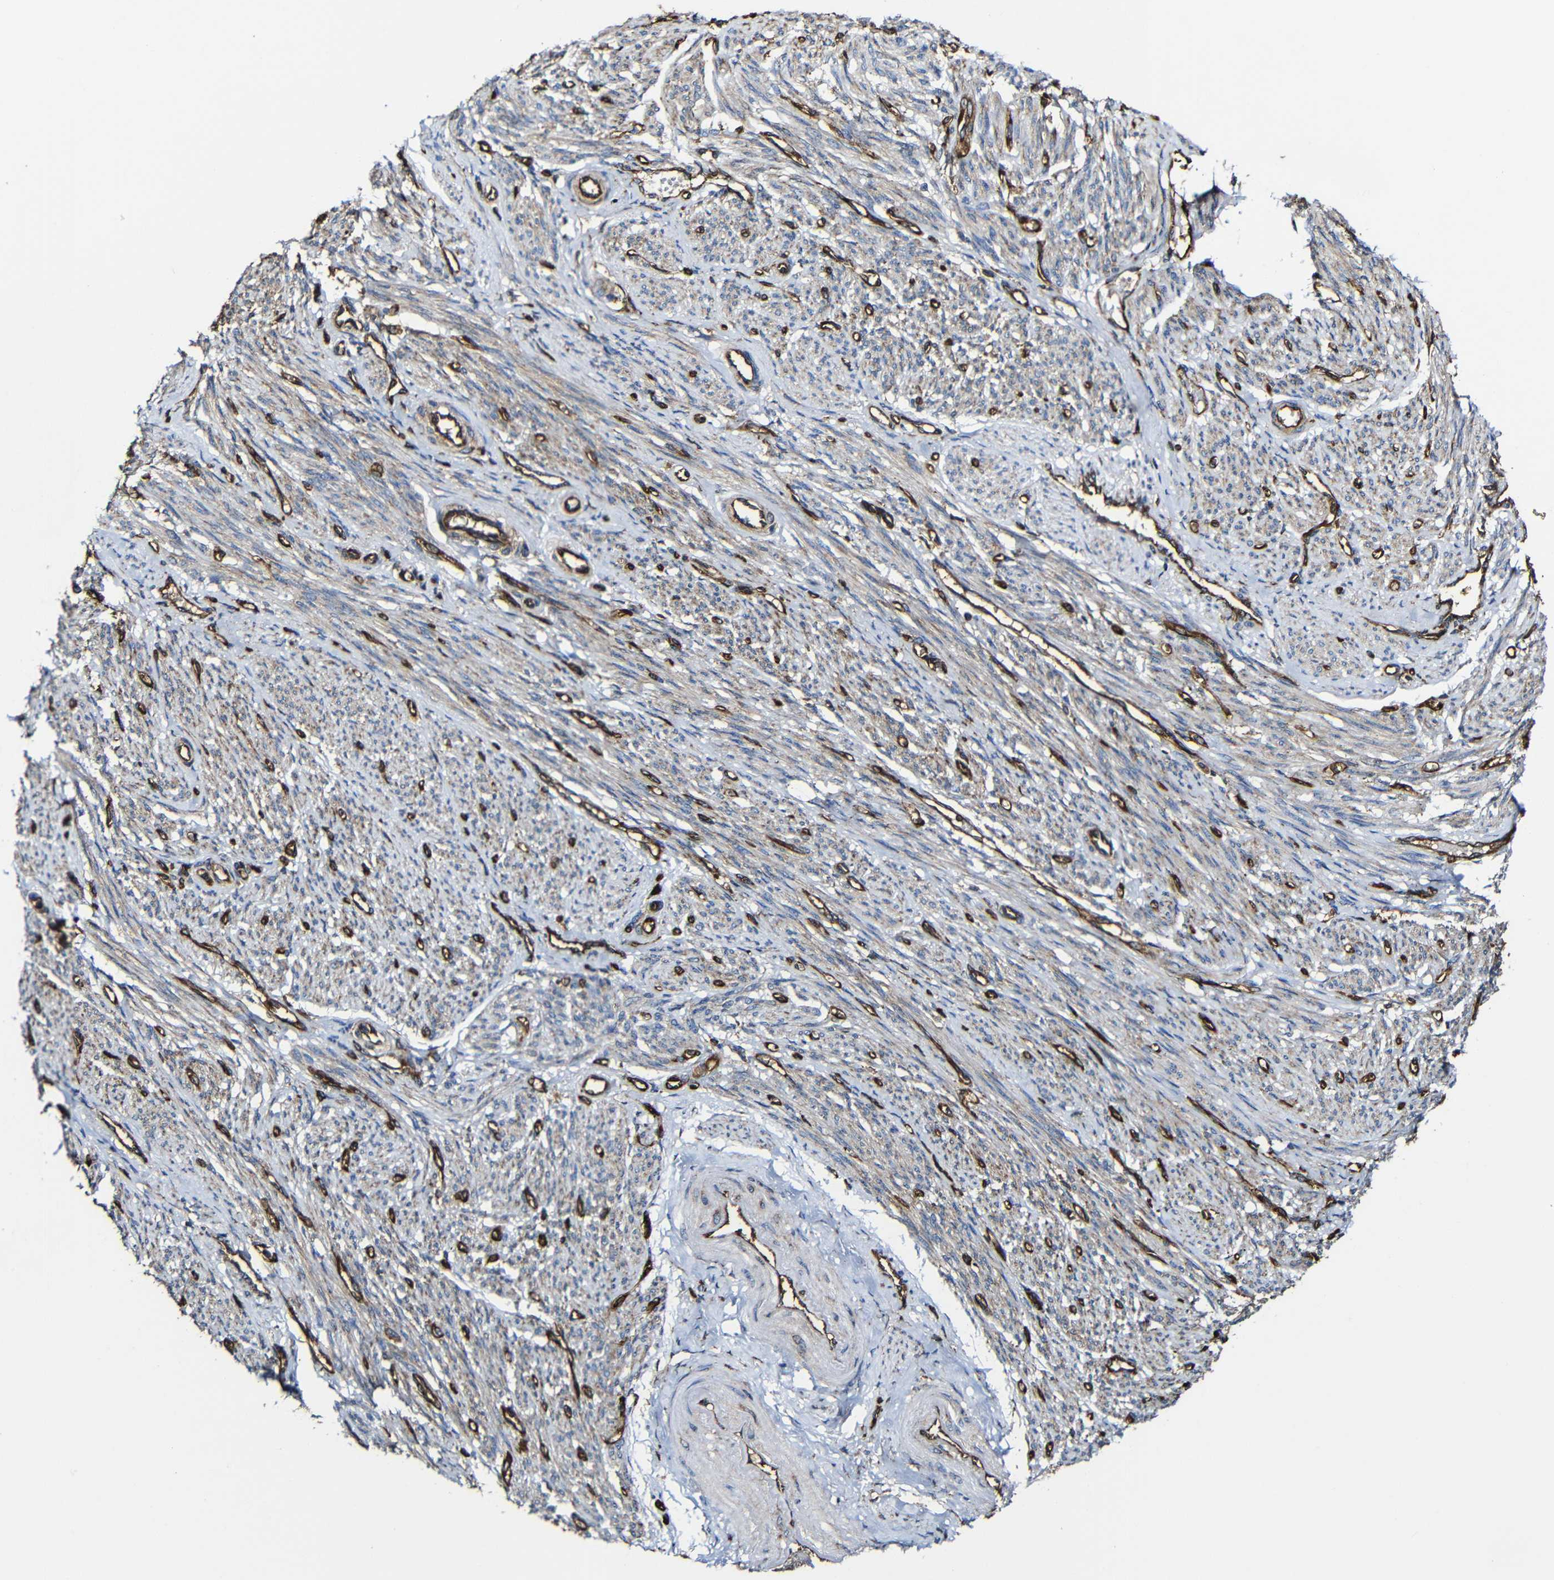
{"staining": {"intensity": "weak", "quantity": "25%-75%", "location": "cytoplasmic/membranous"}, "tissue": "smooth muscle", "cell_type": "Smooth muscle cells", "image_type": "normal", "snomed": [{"axis": "morphology", "description": "Normal tissue, NOS"}, {"axis": "topography", "description": "Smooth muscle"}], "caption": "DAB (3,3'-diaminobenzidine) immunohistochemical staining of benign human smooth muscle demonstrates weak cytoplasmic/membranous protein staining in approximately 25%-75% of smooth muscle cells.", "gene": "MSN", "patient": {"sex": "female", "age": 65}}